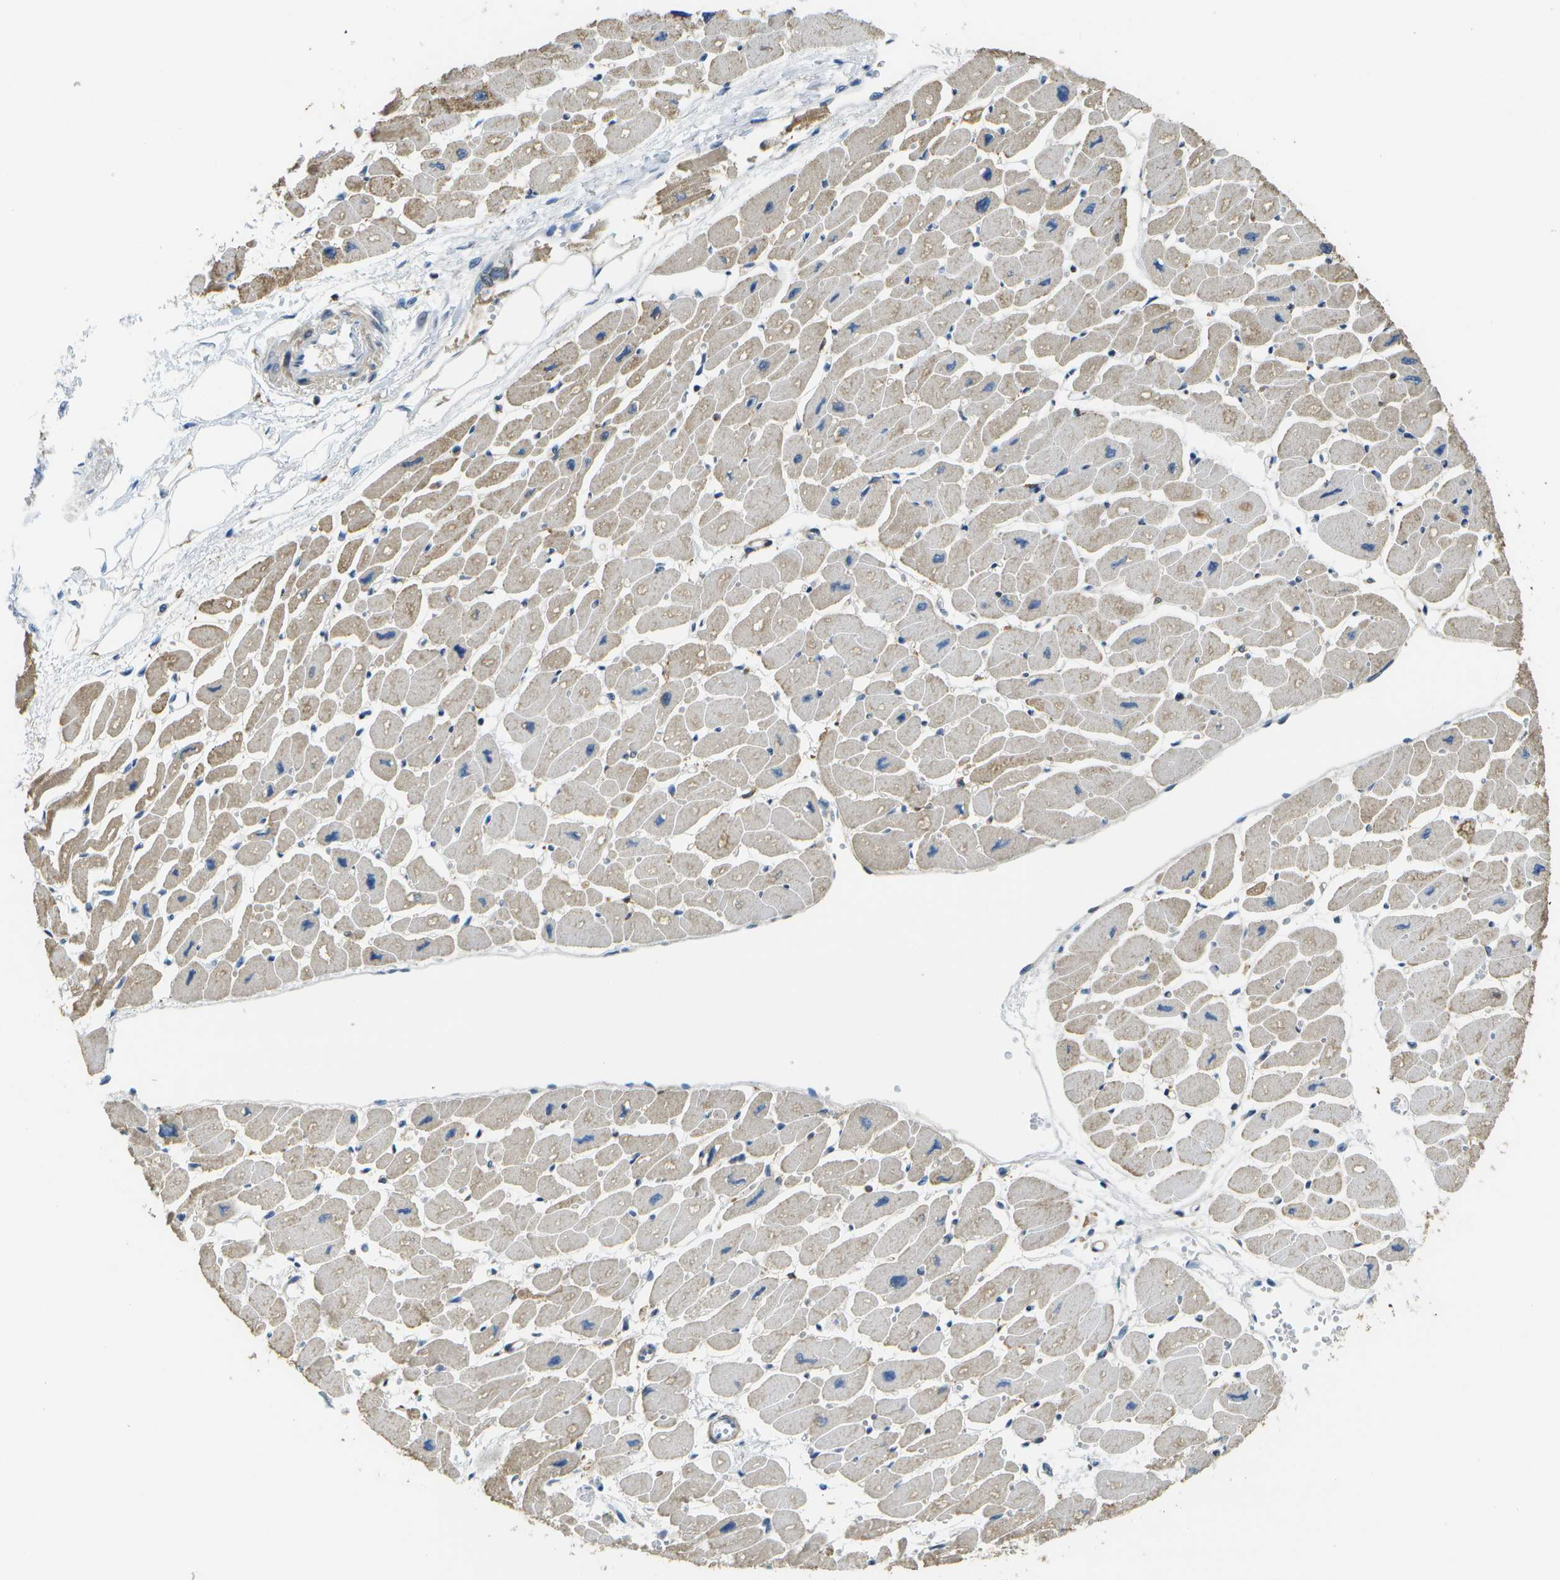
{"staining": {"intensity": "weak", "quantity": "25%-75%", "location": "cytoplasmic/membranous"}, "tissue": "heart muscle", "cell_type": "Cardiomyocytes", "image_type": "normal", "snomed": [{"axis": "morphology", "description": "Normal tissue, NOS"}, {"axis": "topography", "description": "Heart"}], "caption": "Immunohistochemistry (IHC) of unremarkable human heart muscle reveals low levels of weak cytoplasmic/membranous expression in about 25%-75% of cardiomyocytes.", "gene": "RCSD1", "patient": {"sex": "female", "age": 54}}